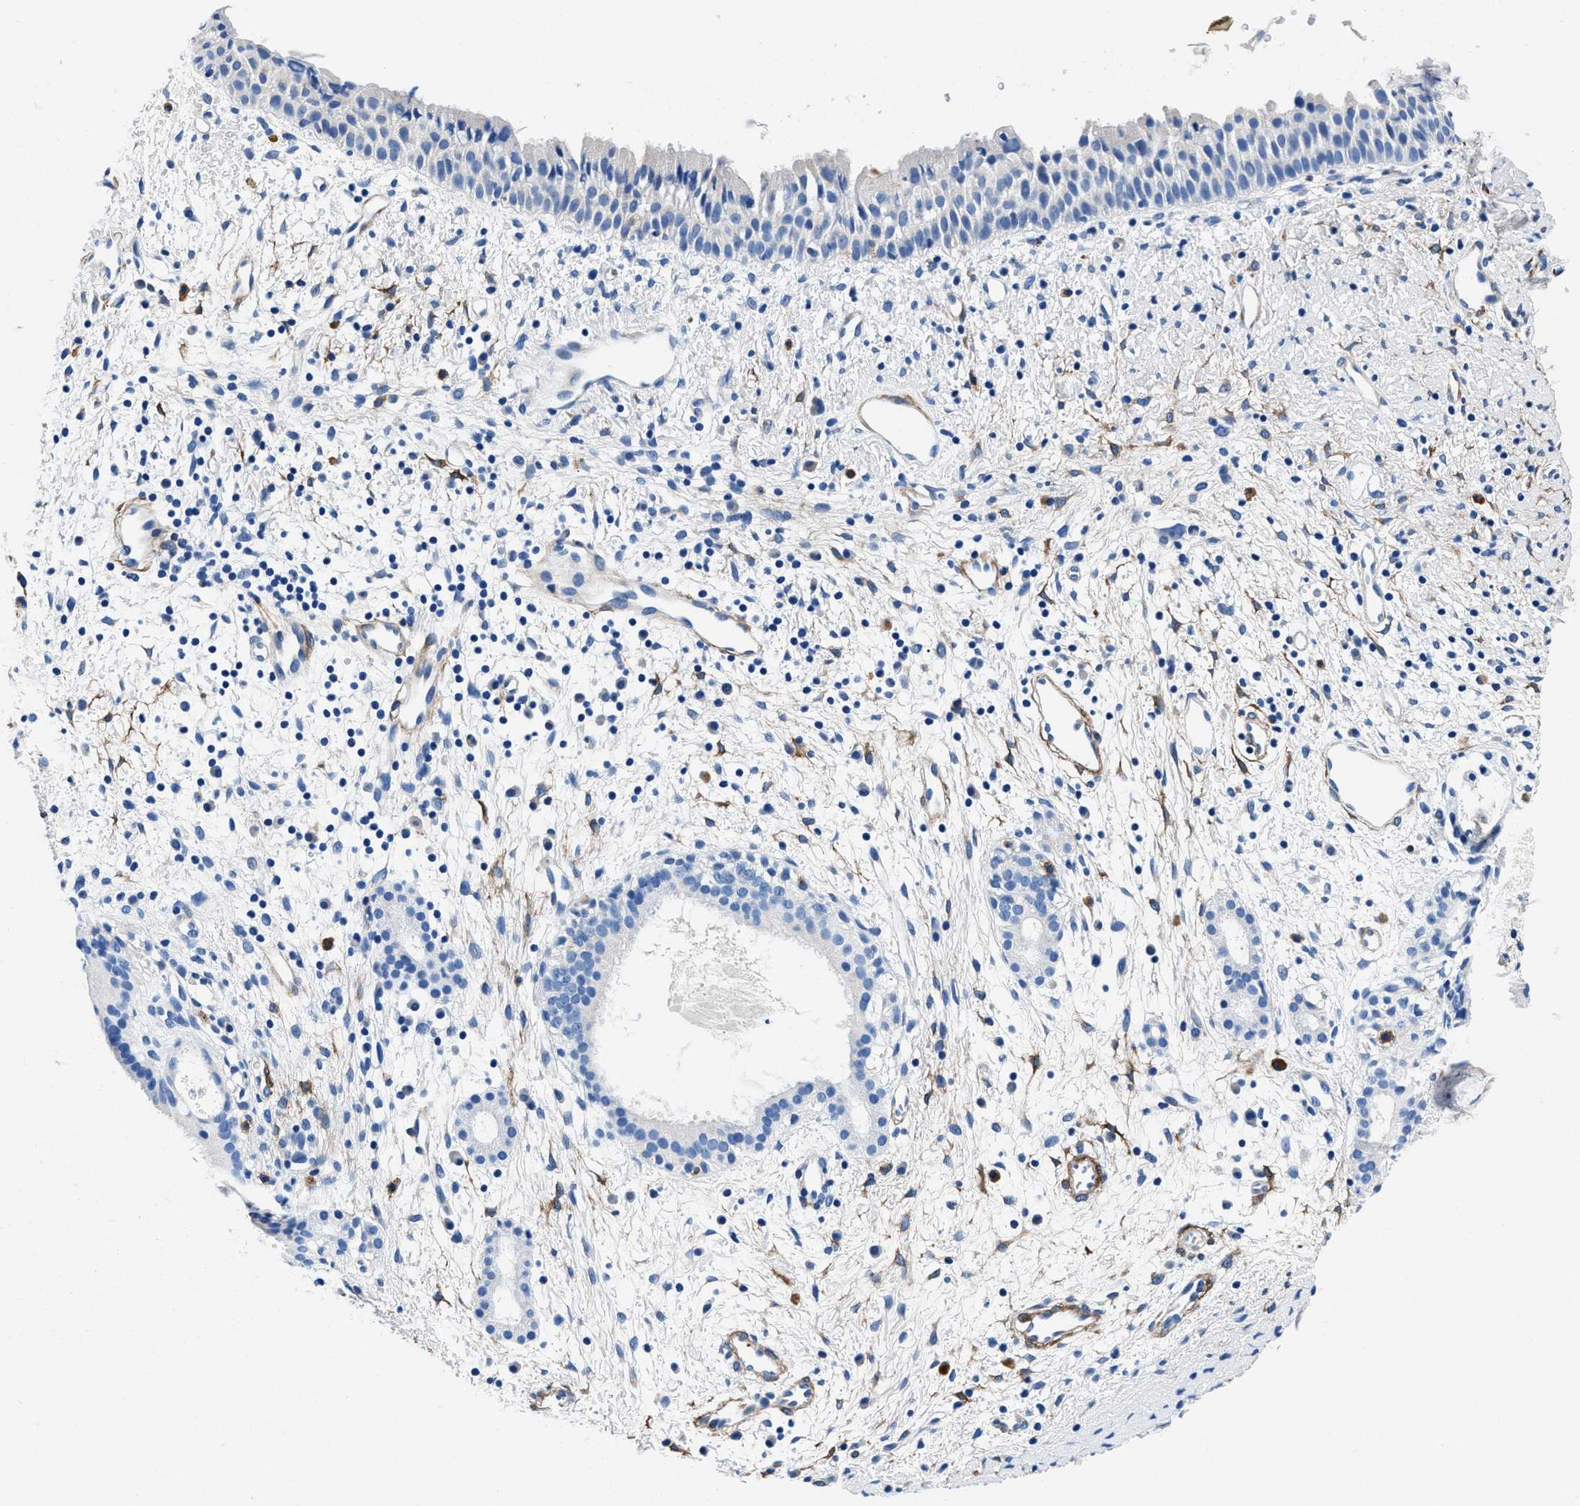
{"staining": {"intensity": "negative", "quantity": "none", "location": "none"}, "tissue": "nasopharynx", "cell_type": "Respiratory epithelial cells", "image_type": "normal", "snomed": [{"axis": "morphology", "description": "Normal tissue, NOS"}, {"axis": "topography", "description": "Nasopharynx"}], "caption": "IHC of normal nasopharynx displays no positivity in respiratory epithelial cells.", "gene": "TEX261", "patient": {"sex": "male", "age": 22}}